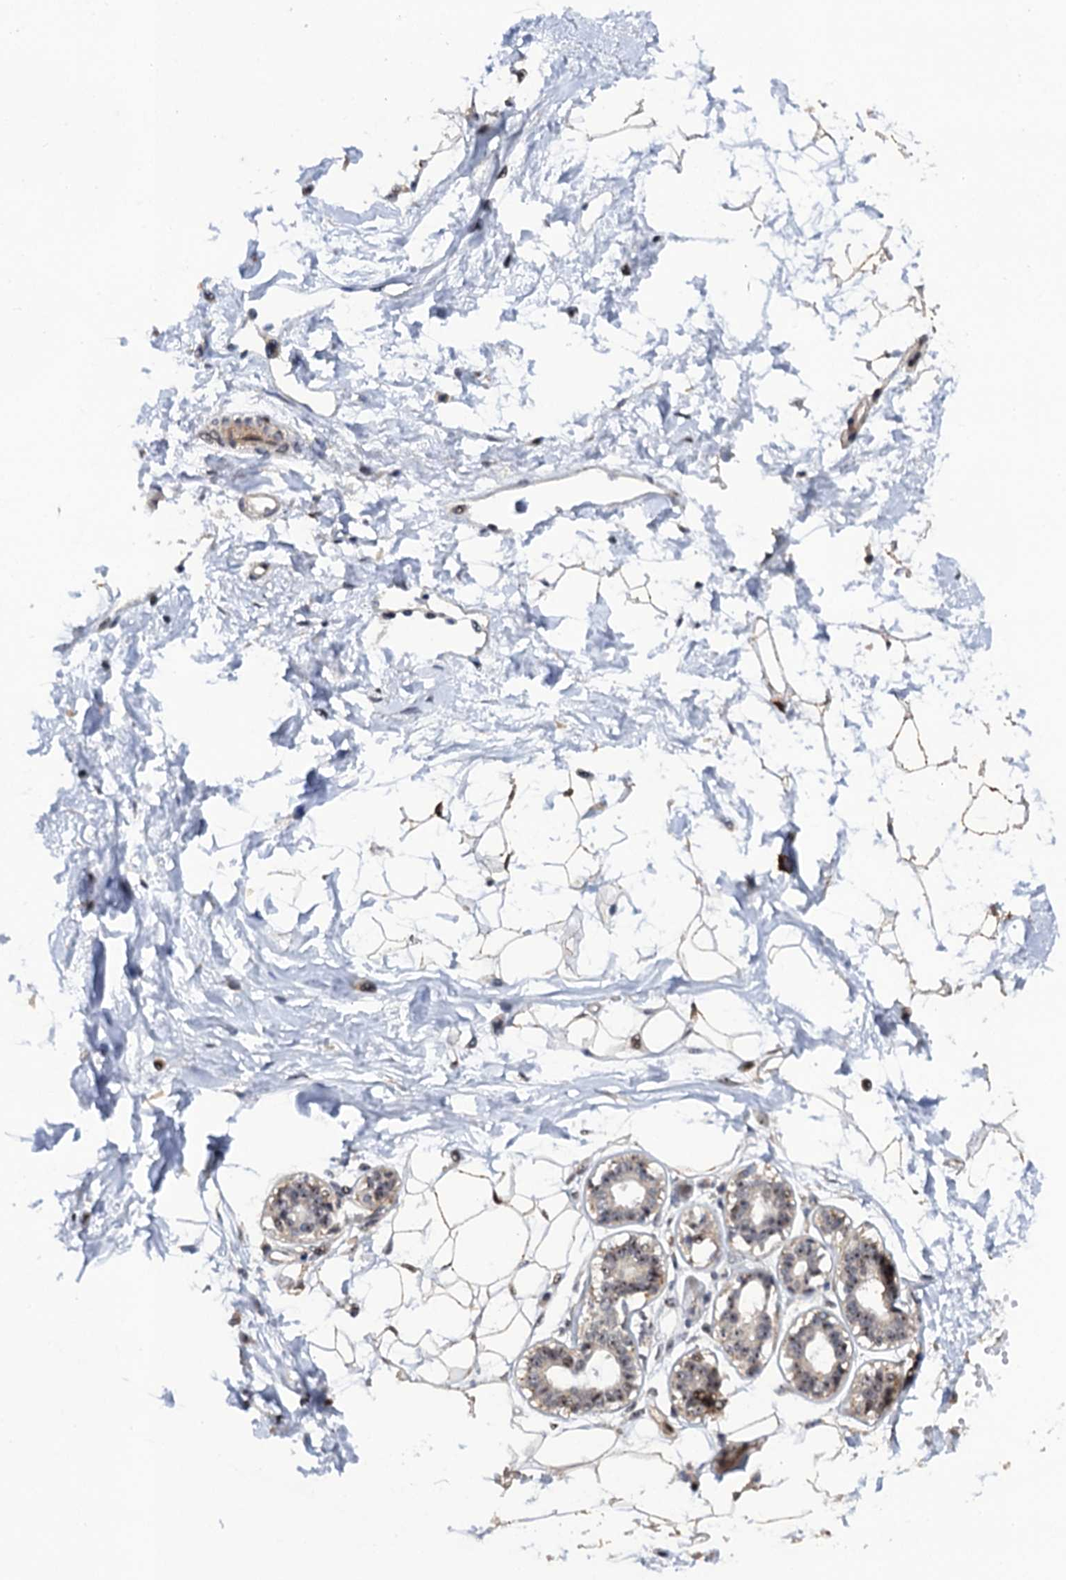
{"staining": {"intensity": "moderate", "quantity": "<25%", "location": "cytoplasmic/membranous"}, "tissue": "breast", "cell_type": "Adipocytes", "image_type": "normal", "snomed": [{"axis": "morphology", "description": "Normal tissue, NOS"}, {"axis": "topography", "description": "Breast"}], "caption": "IHC photomicrograph of normal breast stained for a protein (brown), which displays low levels of moderate cytoplasmic/membranous staining in about <25% of adipocytes.", "gene": "ZAR1L", "patient": {"sex": "female", "age": 45}}